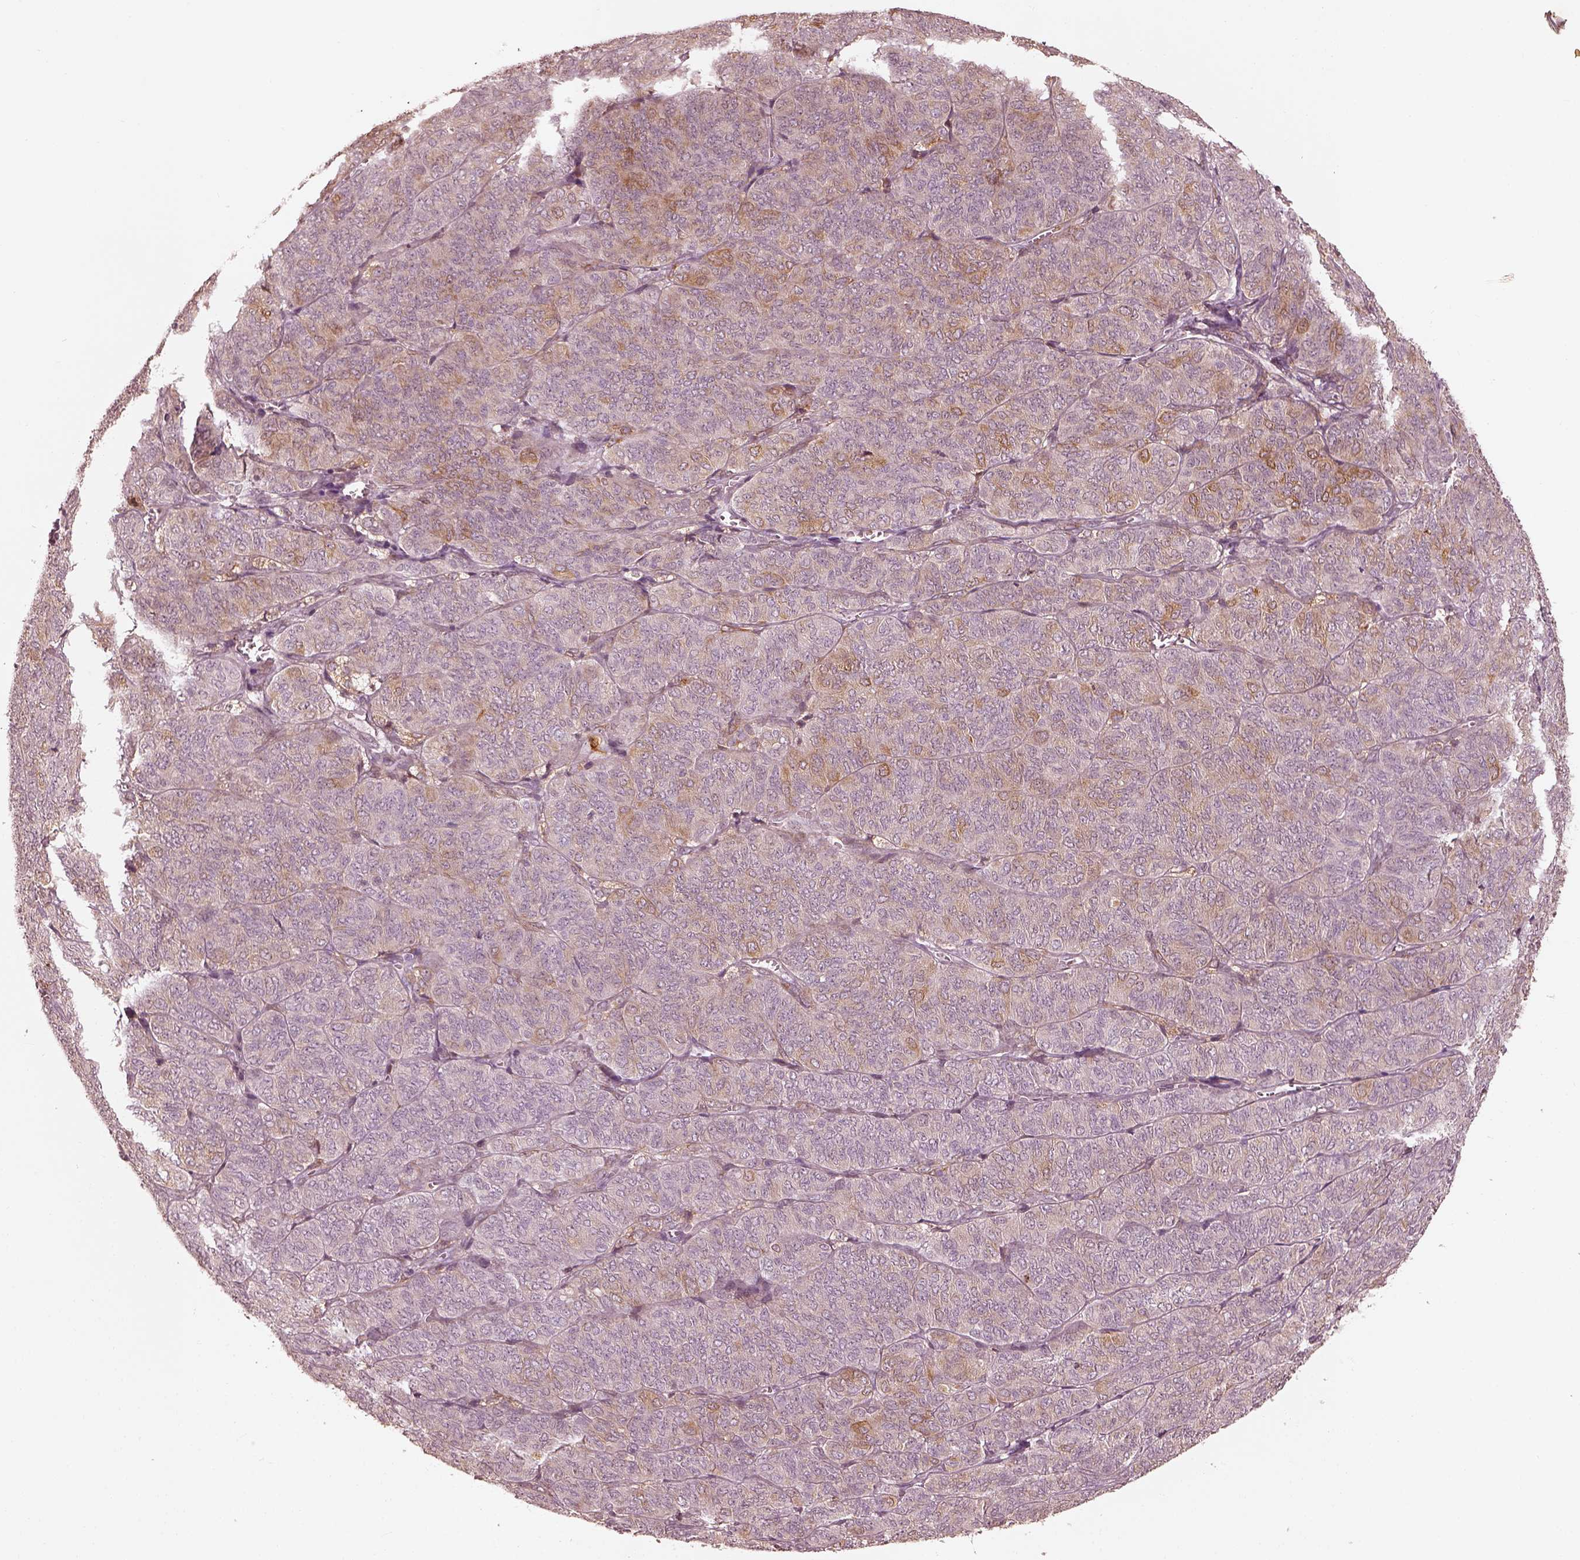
{"staining": {"intensity": "moderate", "quantity": "25%-75%", "location": "cytoplasmic/membranous"}, "tissue": "ovarian cancer", "cell_type": "Tumor cells", "image_type": "cancer", "snomed": [{"axis": "morphology", "description": "Carcinoma, endometroid"}, {"axis": "topography", "description": "Ovary"}], "caption": "Brown immunohistochemical staining in ovarian endometroid carcinoma exhibits moderate cytoplasmic/membranous staining in about 25%-75% of tumor cells.", "gene": "WLS", "patient": {"sex": "female", "age": 80}}